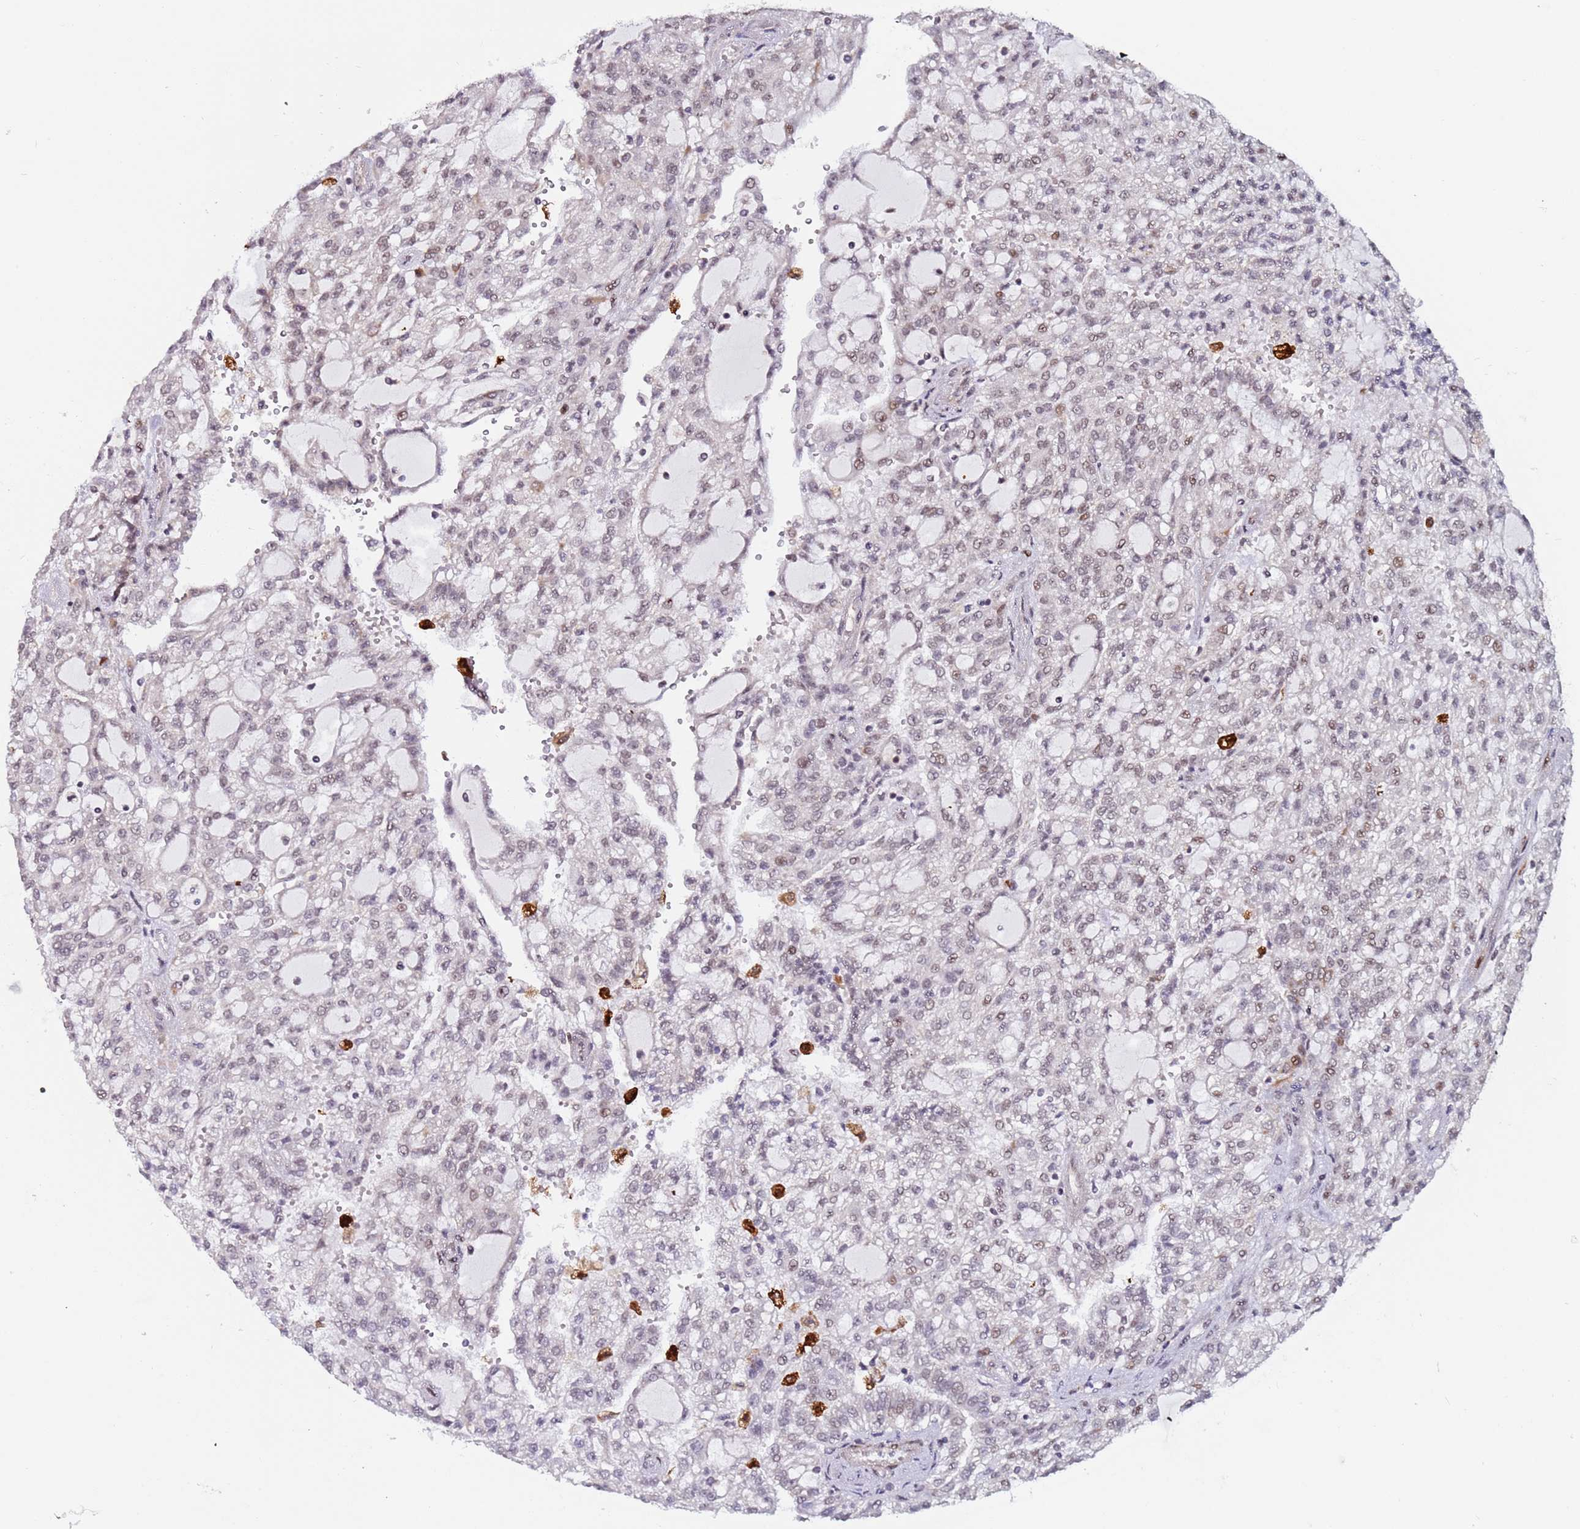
{"staining": {"intensity": "weak", "quantity": "<25%", "location": "nuclear"}, "tissue": "renal cancer", "cell_type": "Tumor cells", "image_type": "cancer", "snomed": [{"axis": "morphology", "description": "Adenocarcinoma, NOS"}, {"axis": "topography", "description": "Kidney"}], "caption": "This is an IHC photomicrograph of human adenocarcinoma (renal). There is no expression in tumor cells.", "gene": "PPM1H", "patient": {"sex": "male", "age": 63}}